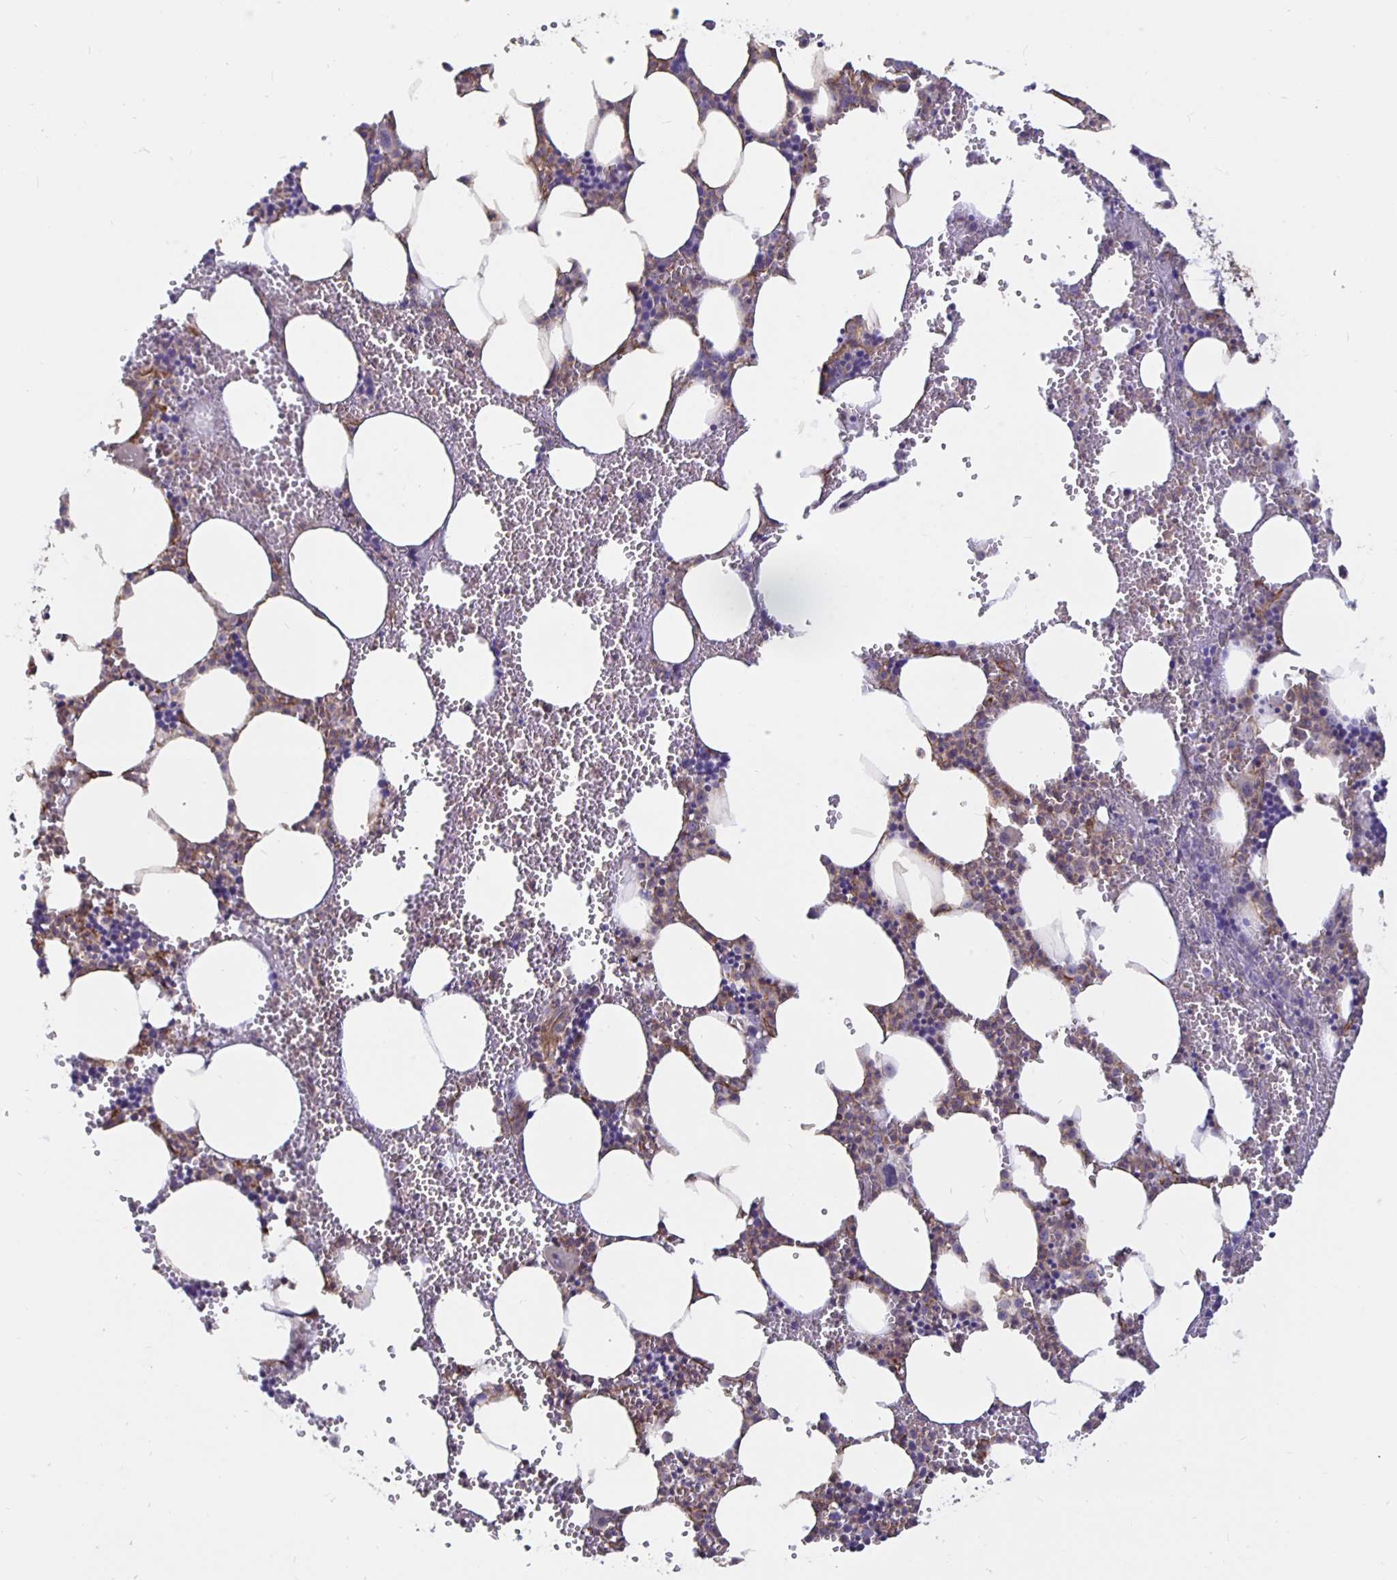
{"staining": {"intensity": "weak", "quantity": "<25%", "location": "cytoplasmic/membranous"}, "tissue": "bone marrow", "cell_type": "Hematopoietic cells", "image_type": "normal", "snomed": [{"axis": "morphology", "description": "Normal tissue, NOS"}, {"axis": "topography", "description": "Bone marrow"}], "caption": "A histopathology image of bone marrow stained for a protein exhibits no brown staining in hematopoietic cells. (DAB immunohistochemistry (IHC), high magnification).", "gene": "ARHGEF39", "patient": {"sex": "male", "age": 89}}